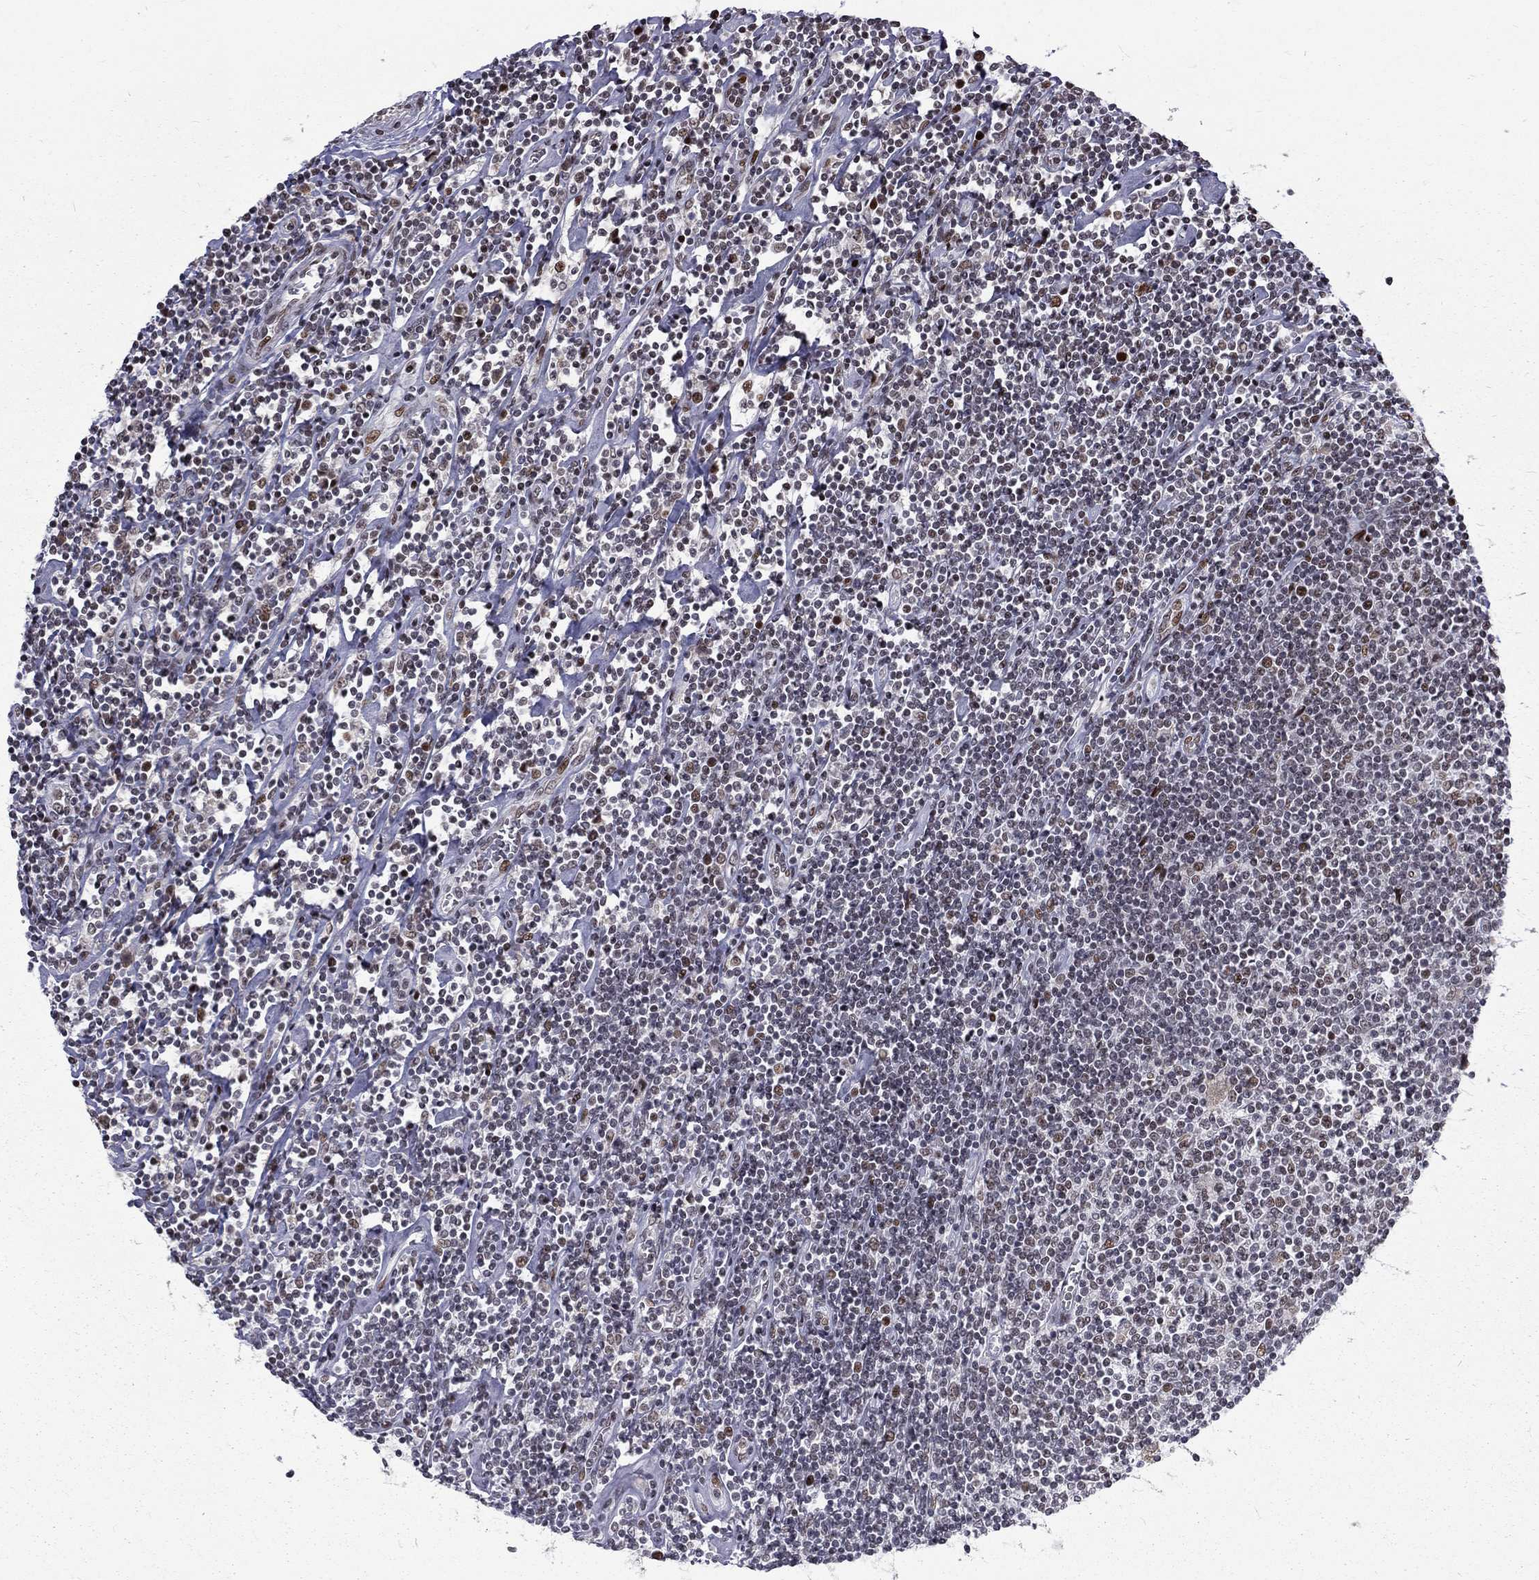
{"staining": {"intensity": "moderate", "quantity": "<25%", "location": "nuclear"}, "tissue": "lymphoma", "cell_type": "Tumor cells", "image_type": "cancer", "snomed": [{"axis": "morphology", "description": "Hodgkin's disease, NOS"}, {"axis": "topography", "description": "Lymph node"}], "caption": "IHC staining of Hodgkin's disease, which shows low levels of moderate nuclear staining in approximately <25% of tumor cells indicating moderate nuclear protein expression. The staining was performed using DAB (3,3'-diaminobenzidine) (brown) for protein detection and nuclei were counterstained in hematoxylin (blue).", "gene": "TCEAL1", "patient": {"sex": "male", "age": 40}}